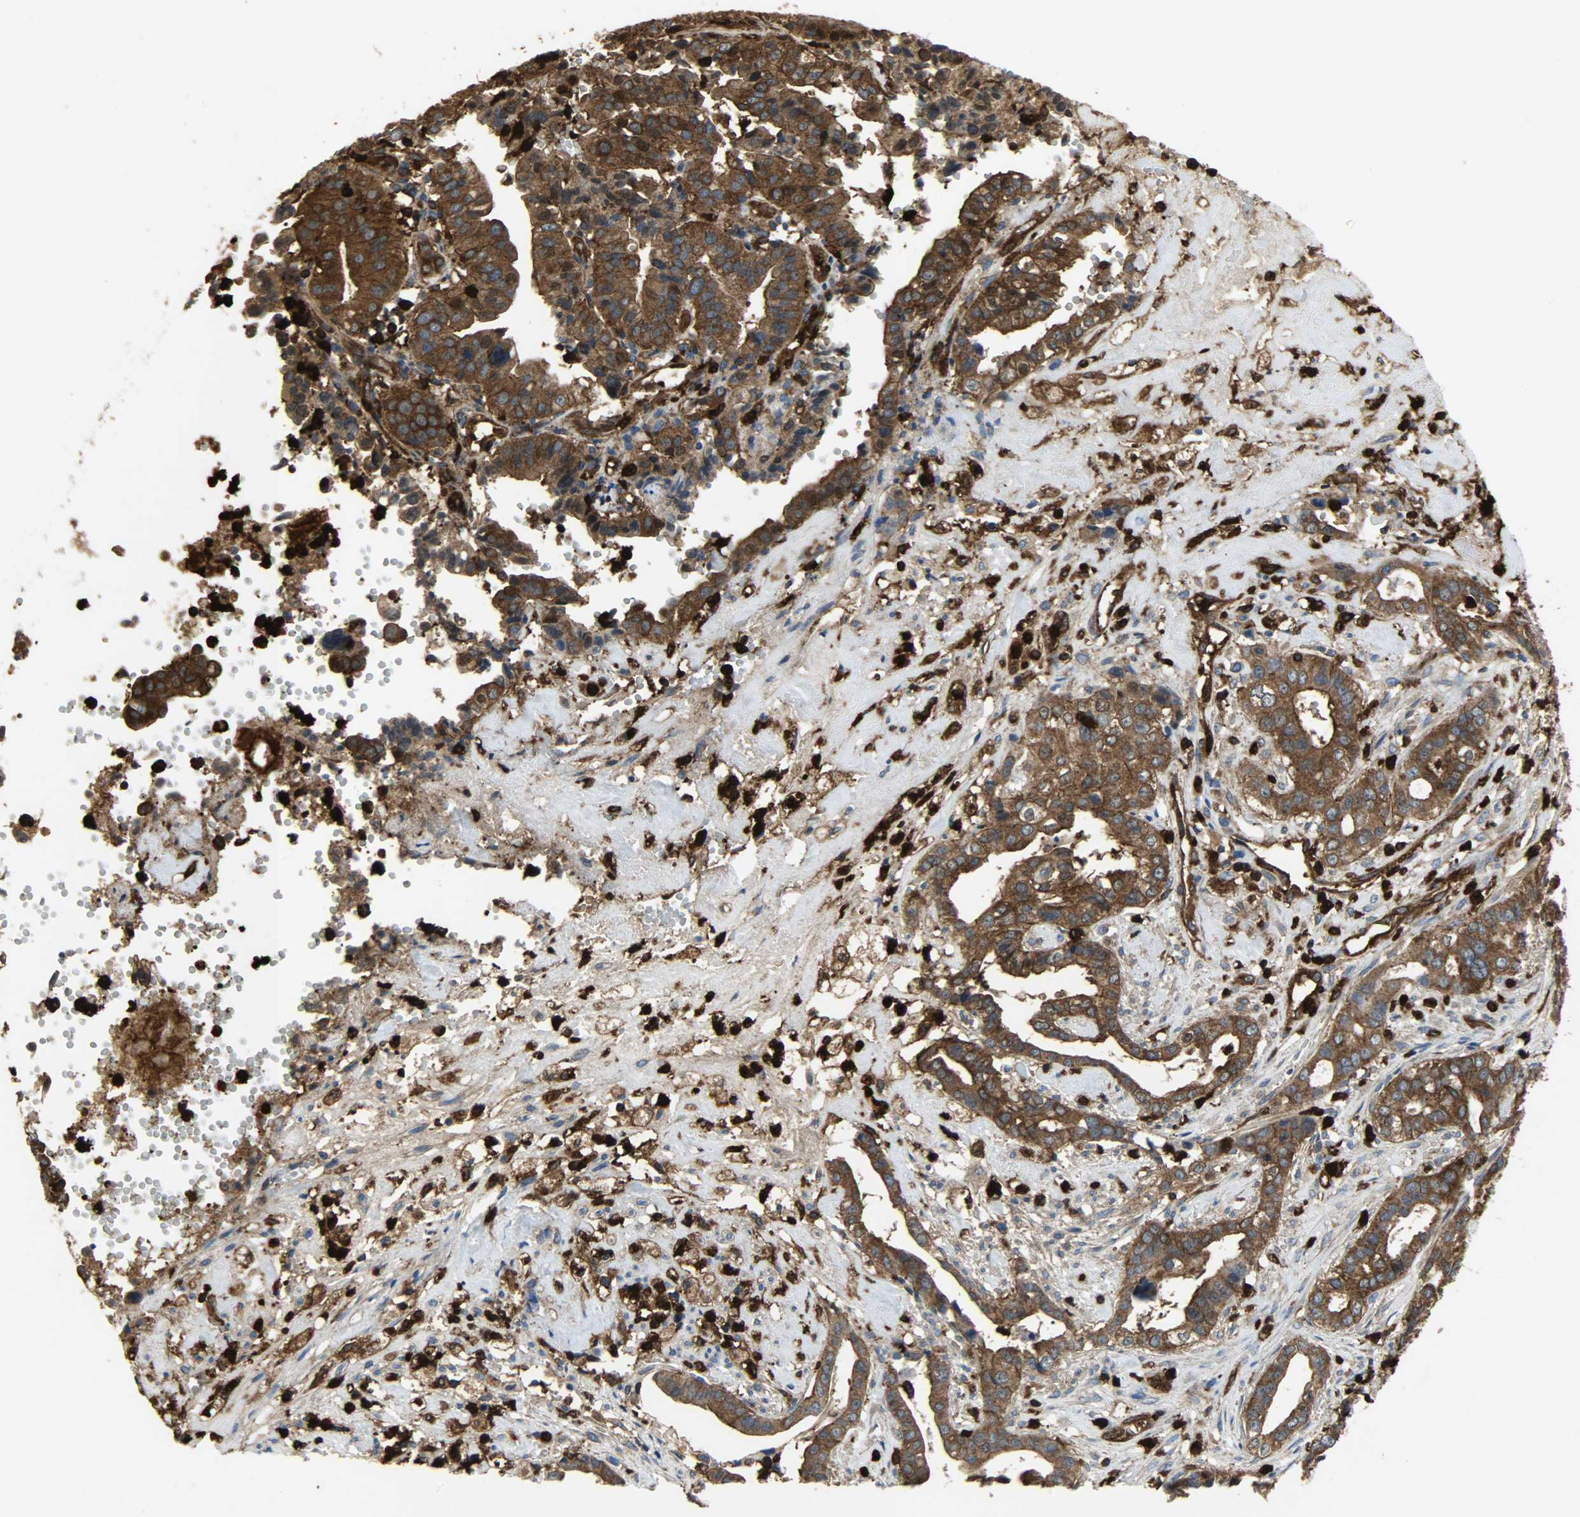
{"staining": {"intensity": "strong", "quantity": ">75%", "location": "cytoplasmic/membranous"}, "tissue": "liver cancer", "cell_type": "Tumor cells", "image_type": "cancer", "snomed": [{"axis": "morphology", "description": "Cholangiocarcinoma"}, {"axis": "topography", "description": "Liver"}], "caption": "Cholangiocarcinoma (liver) stained for a protein displays strong cytoplasmic/membranous positivity in tumor cells. The staining was performed using DAB (3,3'-diaminobenzidine), with brown indicating positive protein expression. Nuclei are stained blue with hematoxylin.", "gene": "VASP", "patient": {"sex": "female", "age": 61}}